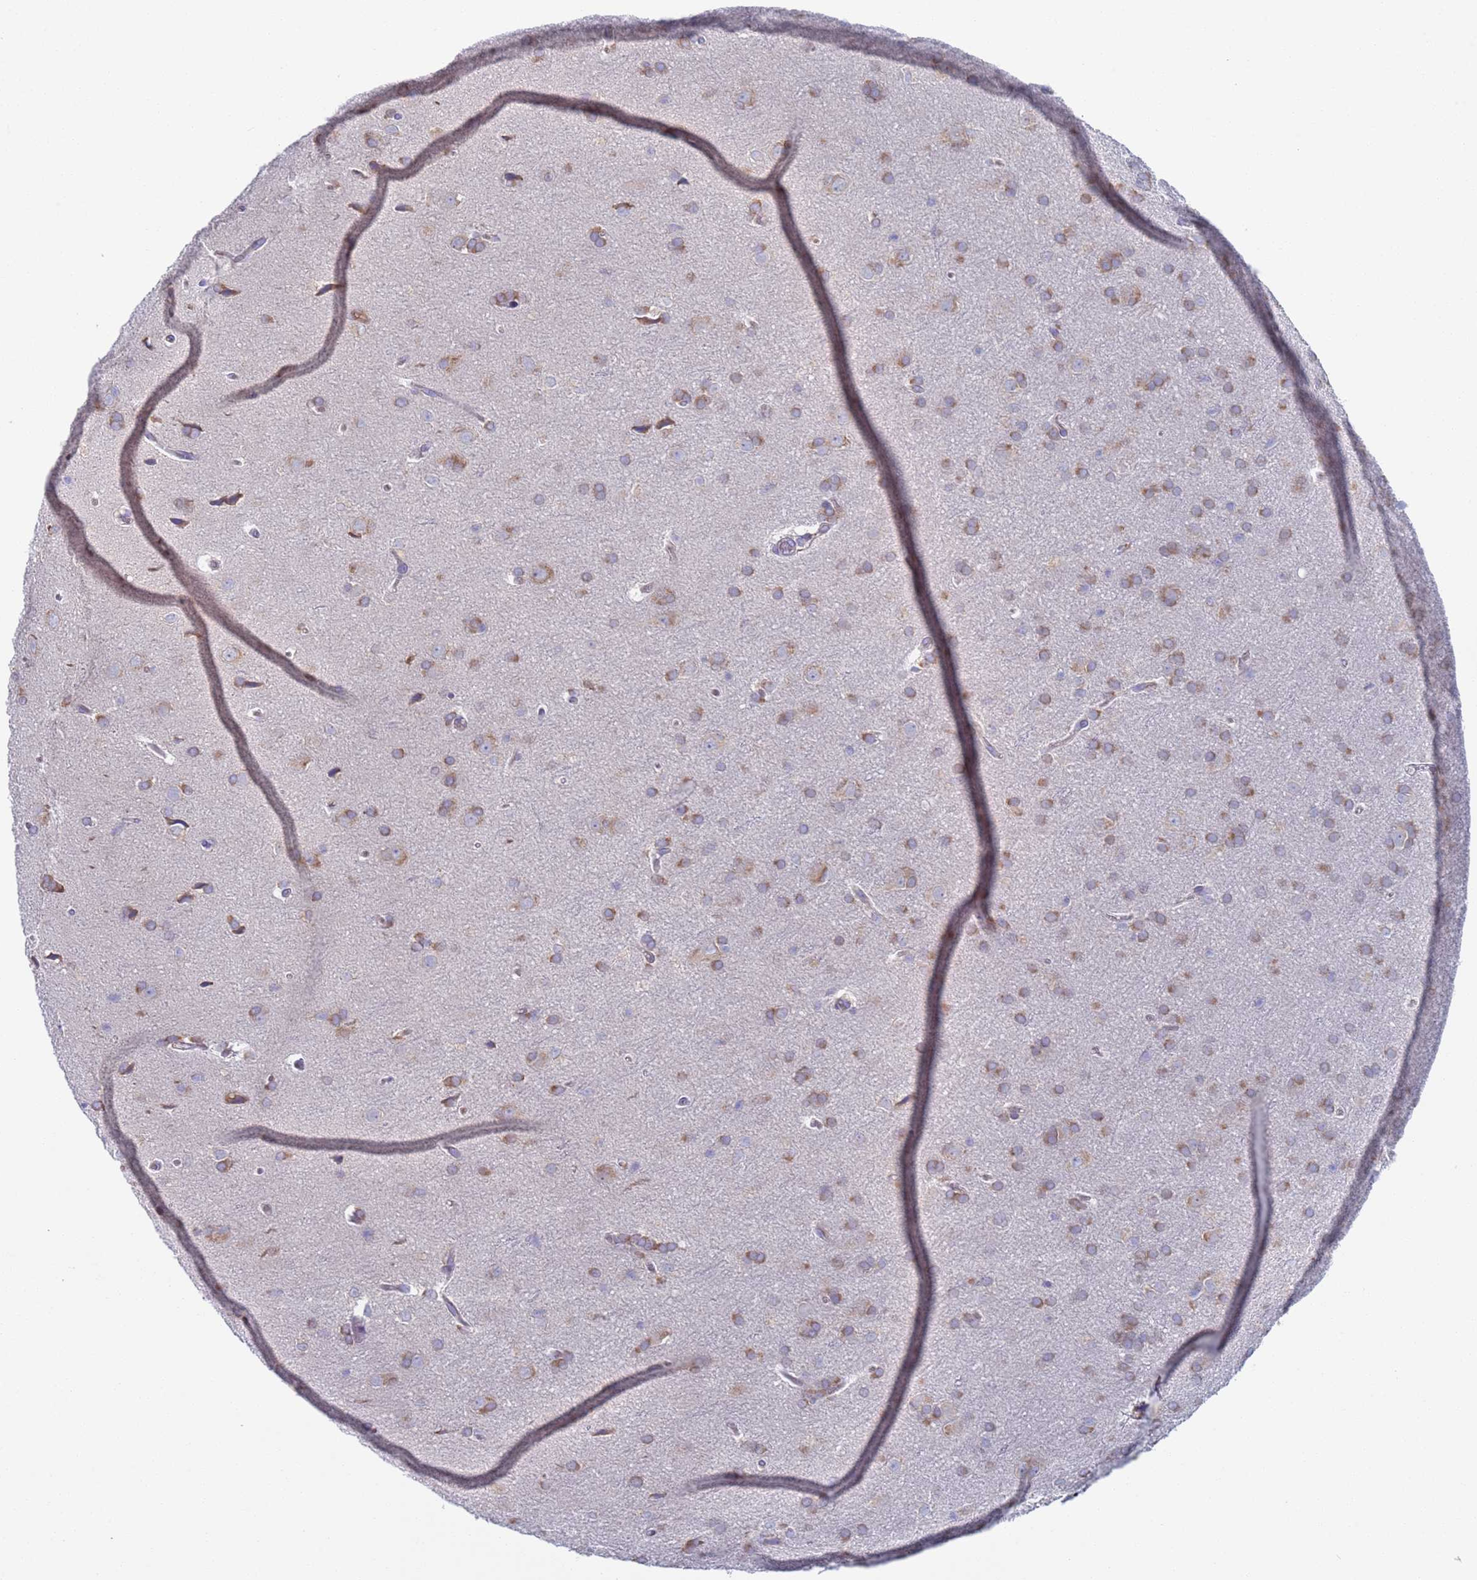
{"staining": {"intensity": "moderate", "quantity": "25%-75%", "location": "cytoplasmic/membranous"}, "tissue": "glioma", "cell_type": "Tumor cells", "image_type": "cancer", "snomed": [{"axis": "morphology", "description": "Glioma, malignant, Low grade"}, {"axis": "topography", "description": "Brain"}], "caption": "IHC (DAB (3,3'-diaminobenzidine)) staining of glioma exhibits moderate cytoplasmic/membranous protein expression in approximately 25%-75% of tumor cells. (DAB IHC with brightfield microscopy, high magnification).", "gene": "PET117", "patient": {"sex": "female", "age": 32}}